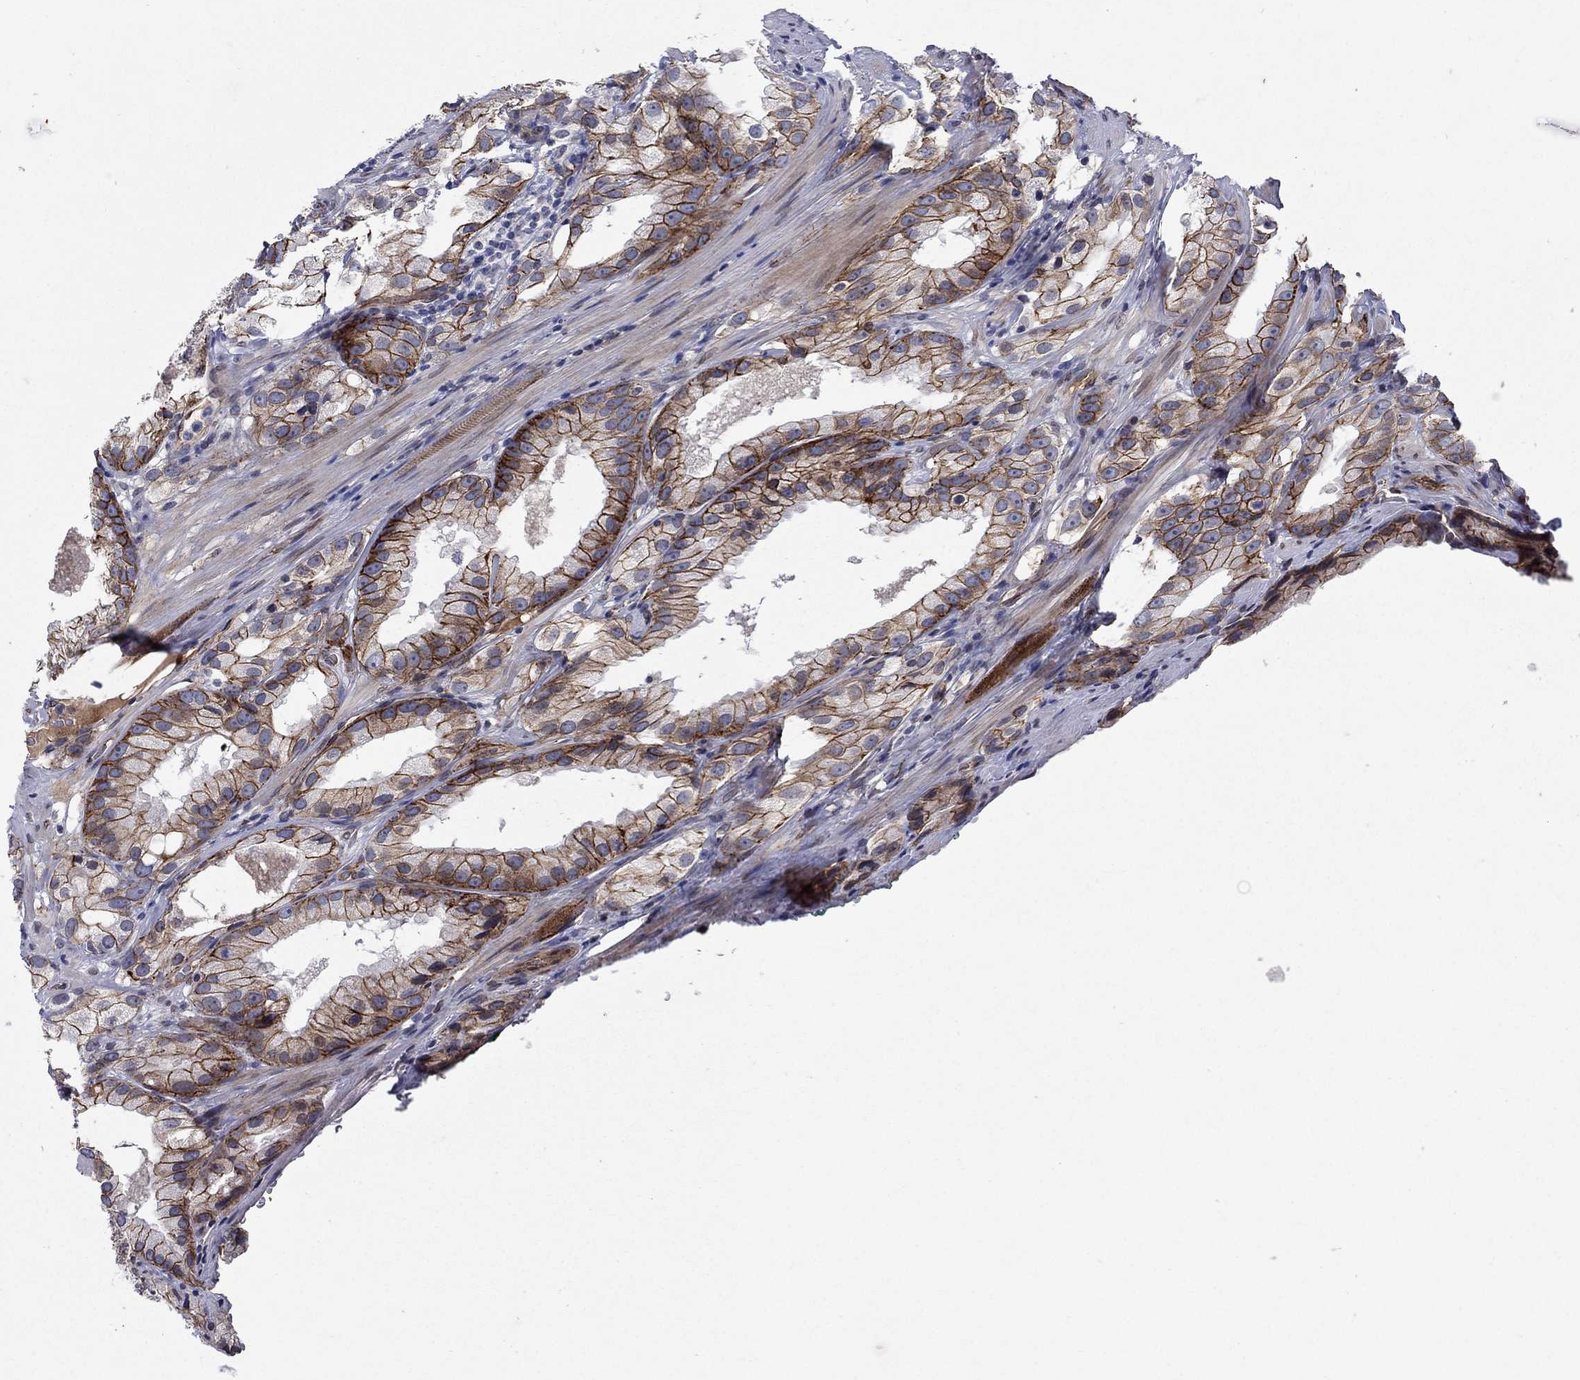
{"staining": {"intensity": "strong", "quantity": ">75%", "location": "cytoplasmic/membranous"}, "tissue": "prostate cancer", "cell_type": "Tumor cells", "image_type": "cancer", "snomed": [{"axis": "morphology", "description": "Adenocarcinoma, High grade"}, {"axis": "topography", "description": "Prostate and seminal vesicle, NOS"}], "caption": "Immunohistochemistry (IHC) of prostate cancer (adenocarcinoma (high-grade)) shows high levels of strong cytoplasmic/membranous positivity in about >75% of tumor cells.", "gene": "EMC9", "patient": {"sex": "male", "age": 62}}